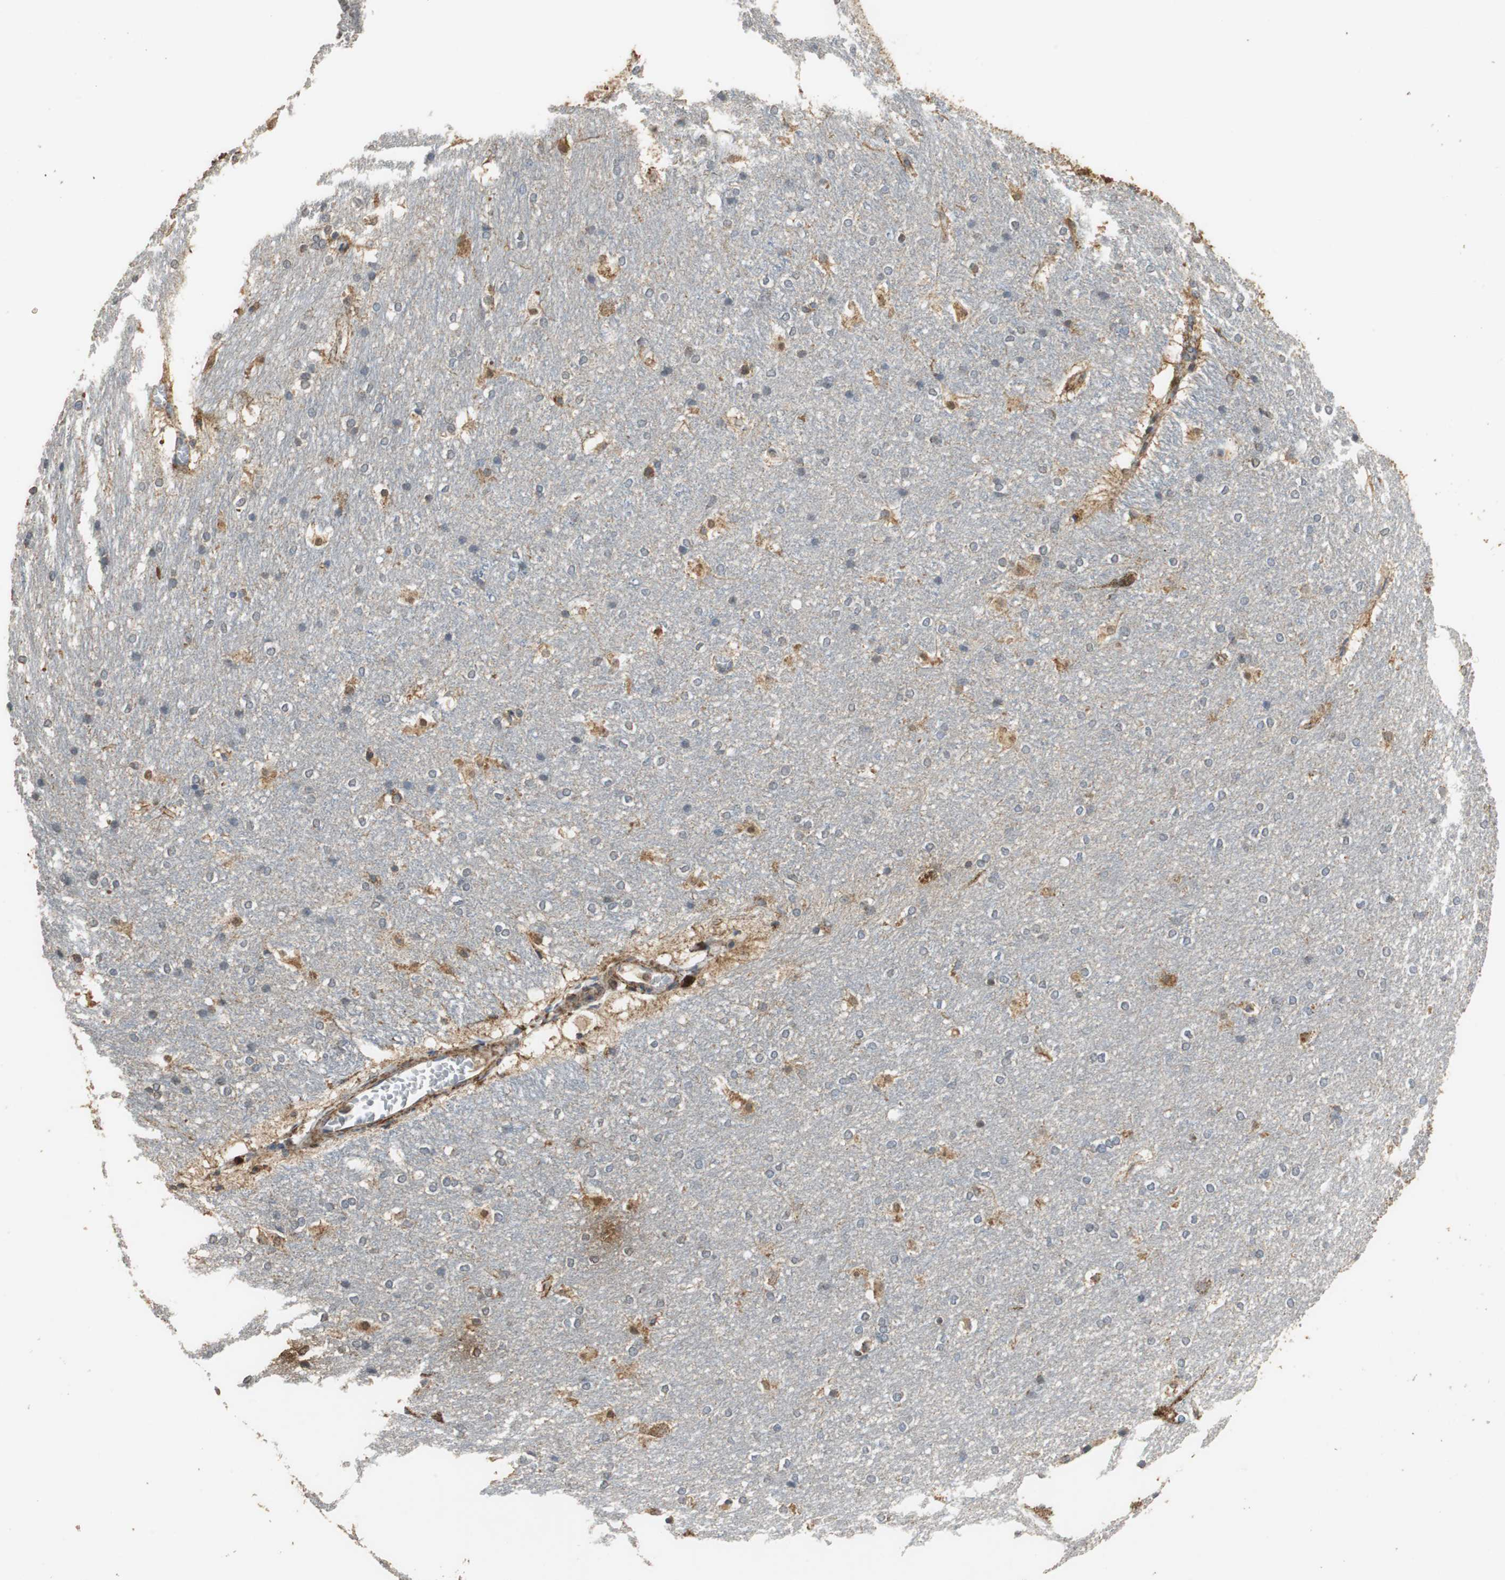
{"staining": {"intensity": "weak", "quantity": "25%-75%", "location": "cytoplasmic/membranous"}, "tissue": "hippocampus", "cell_type": "Glial cells", "image_type": "normal", "snomed": [{"axis": "morphology", "description": "Normal tissue, NOS"}, {"axis": "topography", "description": "Hippocampus"}], "caption": "IHC of normal human hippocampus displays low levels of weak cytoplasmic/membranous positivity in approximately 25%-75% of glial cells. (DAB IHC, brown staining for protein, blue staining for nuclei).", "gene": "NNT", "patient": {"sex": "female", "age": 19}}